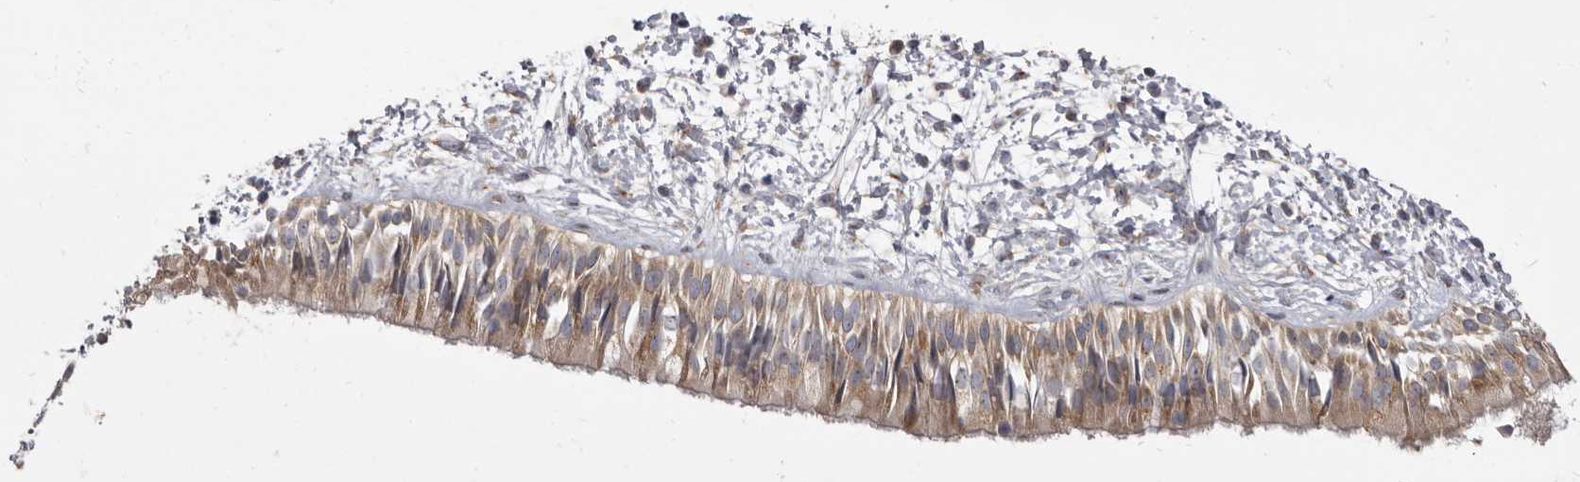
{"staining": {"intensity": "moderate", "quantity": ">75%", "location": "cytoplasmic/membranous"}, "tissue": "nasopharynx", "cell_type": "Respiratory epithelial cells", "image_type": "normal", "snomed": [{"axis": "morphology", "description": "Normal tissue, NOS"}, {"axis": "topography", "description": "Nasopharynx"}], "caption": "Immunohistochemistry (IHC) staining of benign nasopharynx, which exhibits medium levels of moderate cytoplasmic/membranous positivity in about >75% of respiratory epithelial cells indicating moderate cytoplasmic/membranous protein staining. The staining was performed using DAB (3,3'-diaminobenzidine) (brown) for protein detection and nuclei were counterstained in hematoxylin (blue).", "gene": "TBC1D8B", "patient": {"sex": "male", "age": 22}}